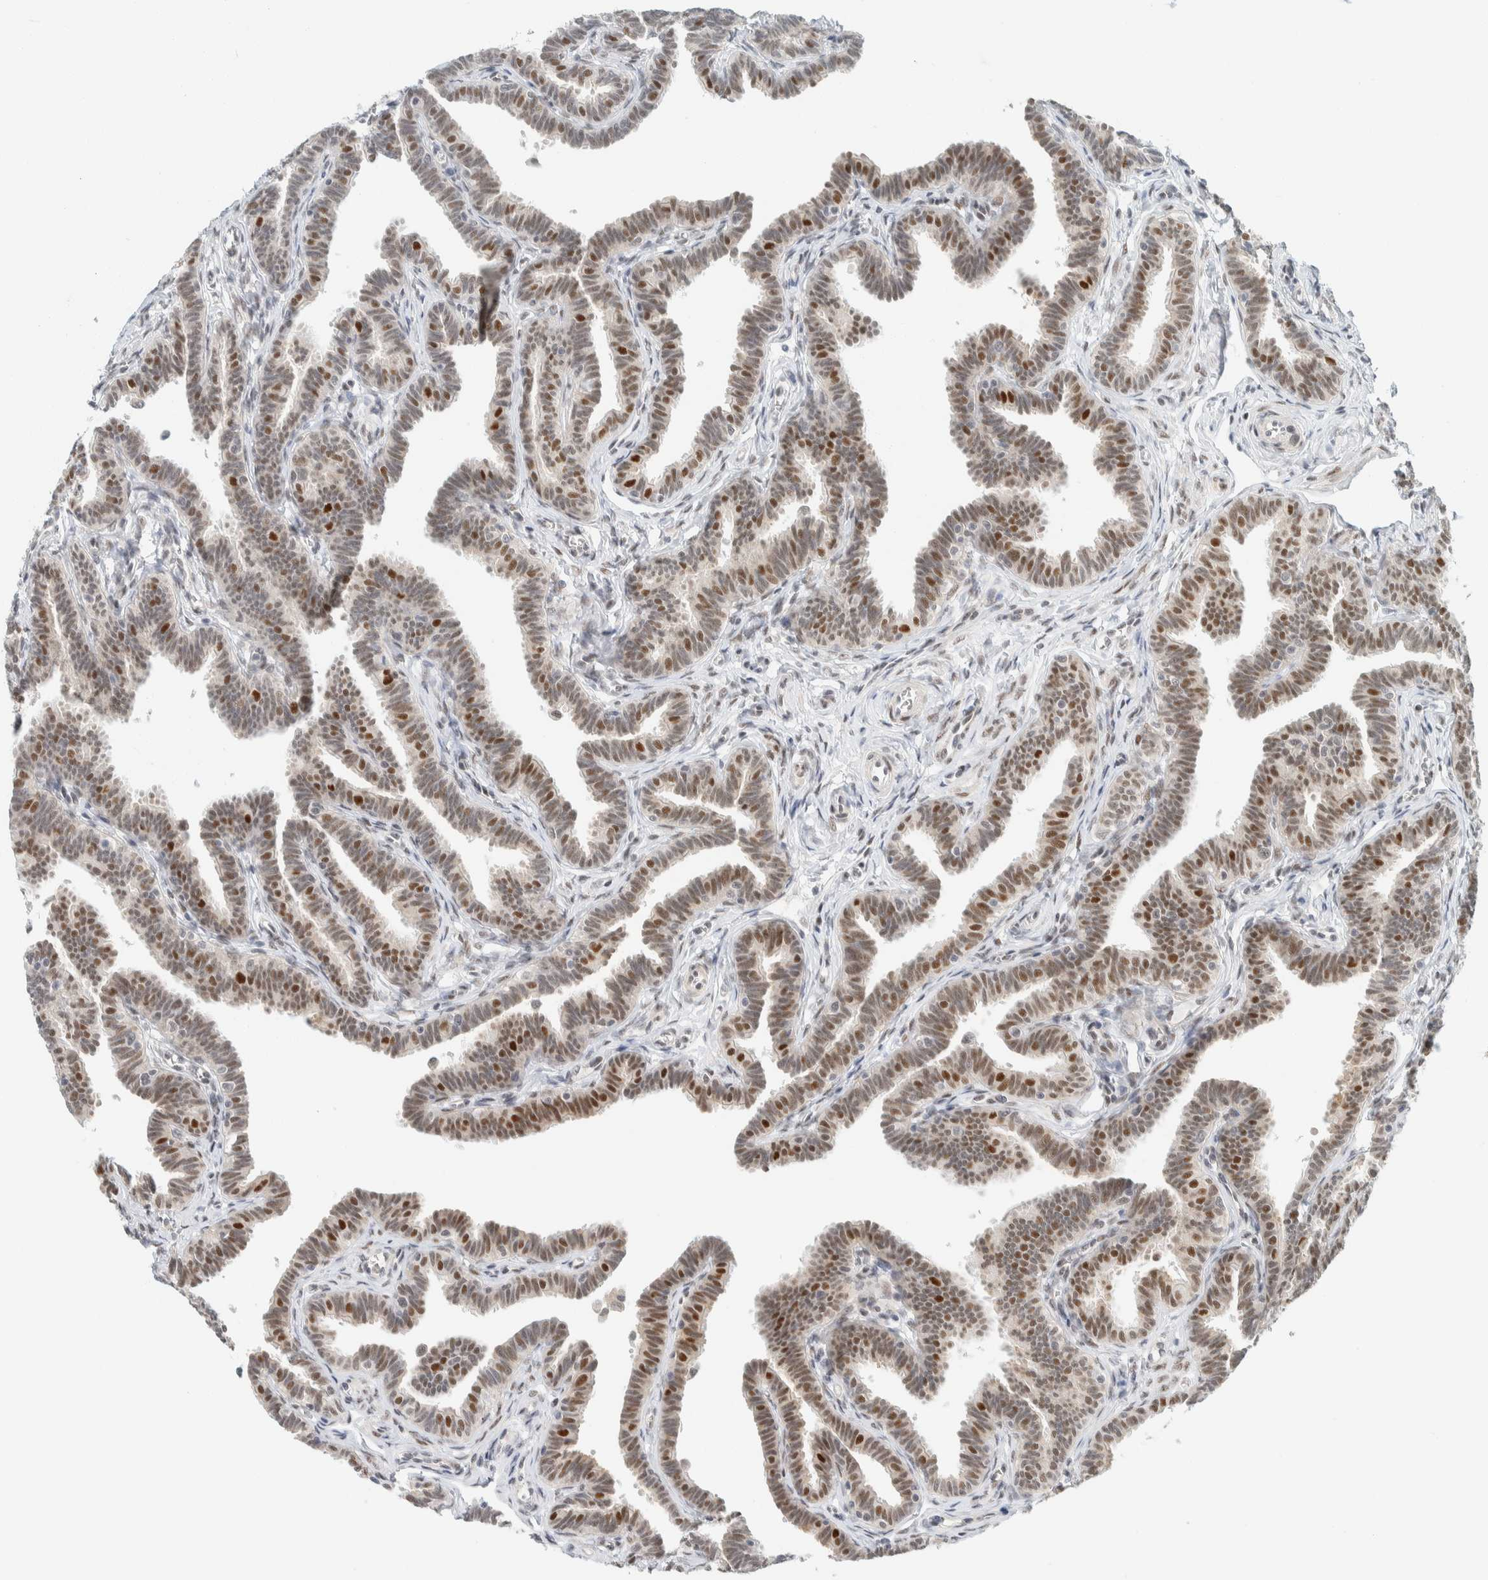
{"staining": {"intensity": "strong", "quantity": ">75%", "location": "nuclear"}, "tissue": "fallopian tube", "cell_type": "Glandular cells", "image_type": "normal", "snomed": [{"axis": "morphology", "description": "Normal tissue, NOS"}, {"axis": "topography", "description": "Fallopian tube"}, {"axis": "topography", "description": "Ovary"}], "caption": "Immunohistochemistry image of benign human fallopian tube stained for a protein (brown), which reveals high levels of strong nuclear expression in about >75% of glandular cells.", "gene": "ZNF683", "patient": {"sex": "female", "age": 23}}